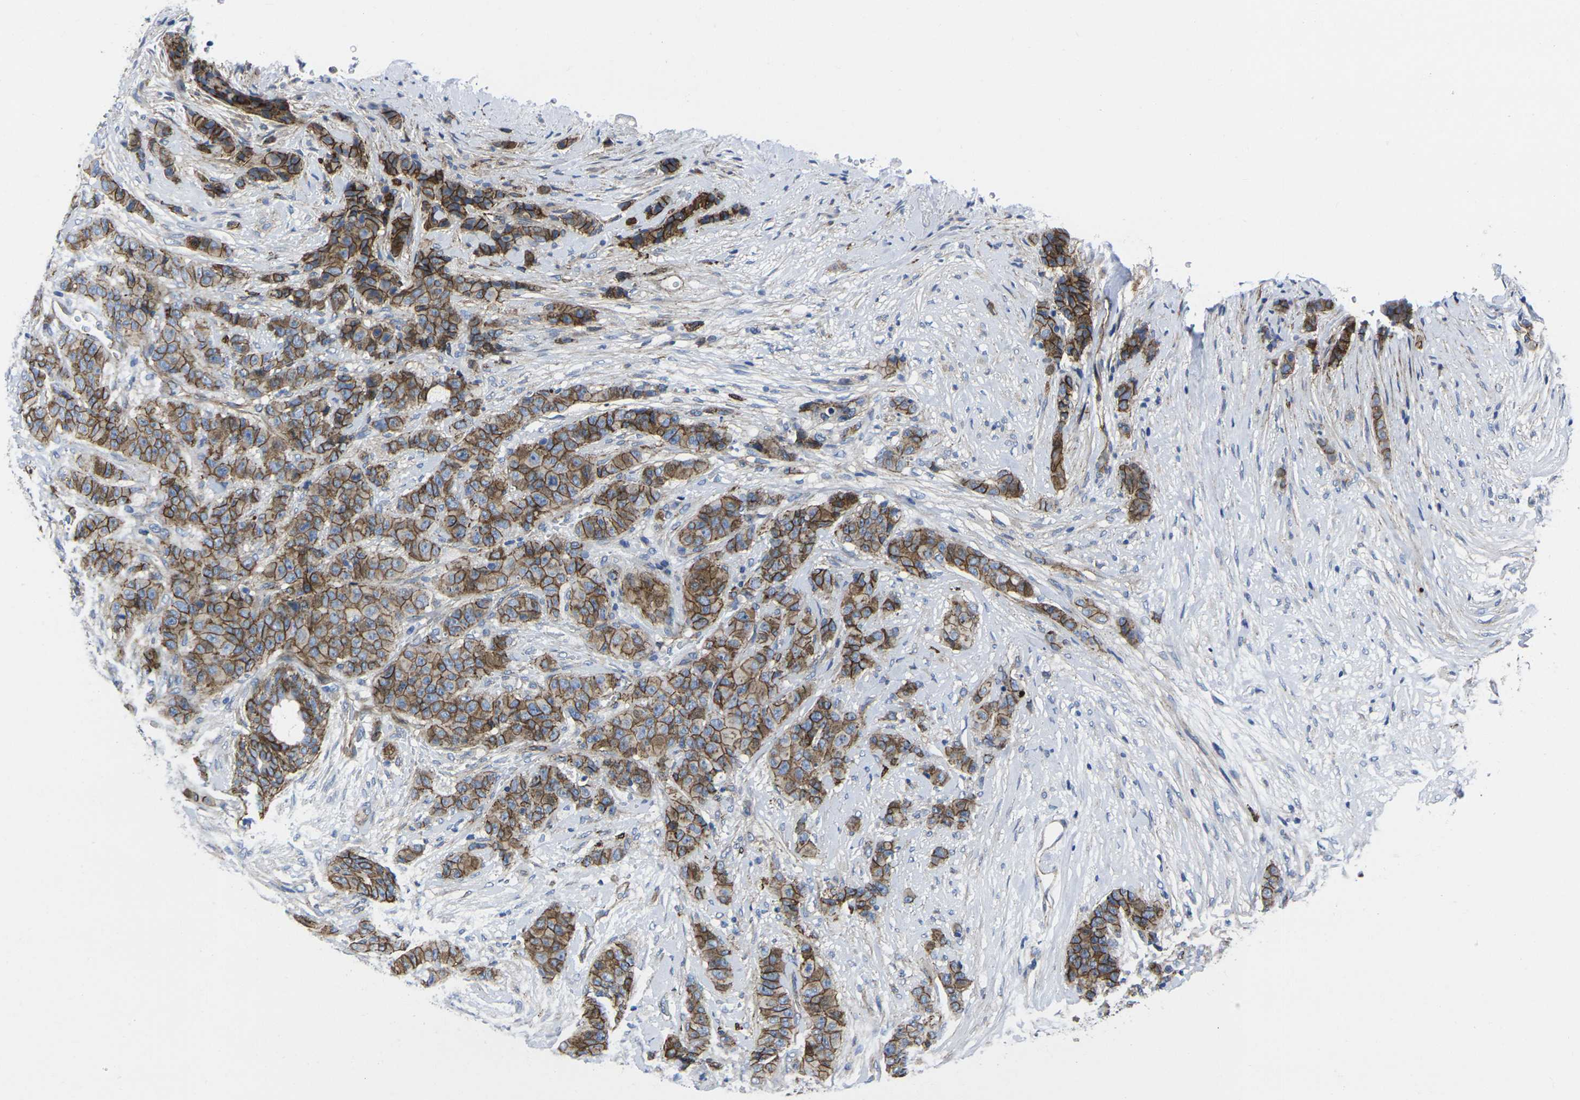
{"staining": {"intensity": "strong", "quantity": ">75%", "location": "cytoplasmic/membranous"}, "tissue": "breast cancer", "cell_type": "Tumor cells", "image_type": "cancer", "snomed": [{"axis": "morphology", "description": "Lobular carcinoma"}, {"axis": "topography", "description": "Breast"}], "caption": "Breast lobular carcinoma was stained to show a protein in brown. There is high levels of strong cytoplasmic/membranous staining in approximately >75% of tumor cells.", "gene": "NUMB", "patient": {"sex": "female", "age": 60}}